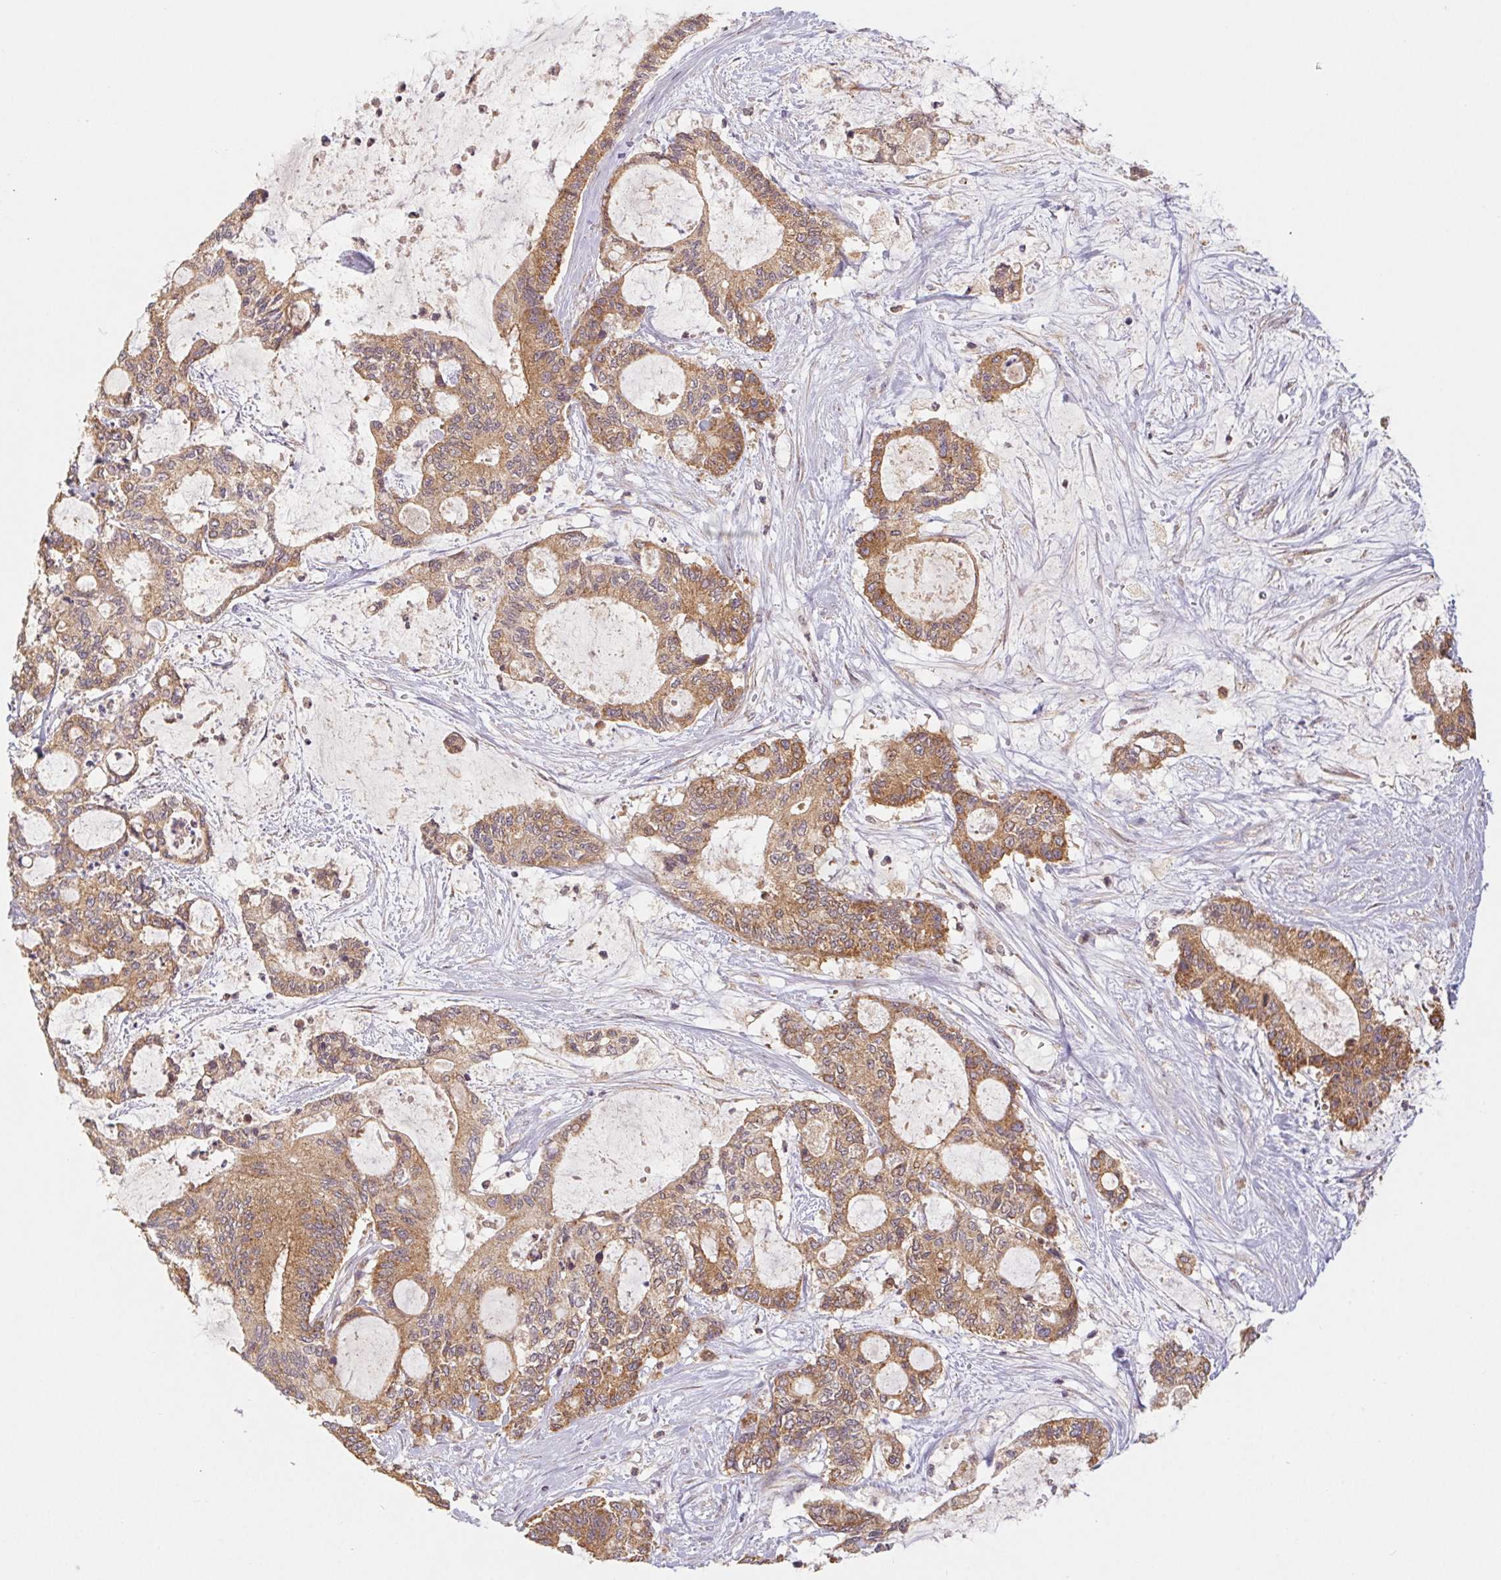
{"staining": {"intensity": "moderate", "quantity": ">75%", "location": "cytoplasmic/membranous"}, "tissue": "liver cancer", "cell_type": "Tumor cells", "image_type": "cancer", "snomed": [{"axis": "morphology", "description": "Normal tissue, NOS"}, {"axis": "morphology", "description": "Cholangiocarcinoma"}, {"axis": "topography", "description": "Liver"}, {"axis": "topography", "description": "Peripheral nerve tissue"}], "caption": "Liver cholangiocarcinoma stained with DAB immunohistochemistry reveals medium levels of moderate cytoplasmic/membranous staining in approximately >75% of tumor cells.", "gene": "MTHFD1", "patient": {"sex": "female", "age": 73}}